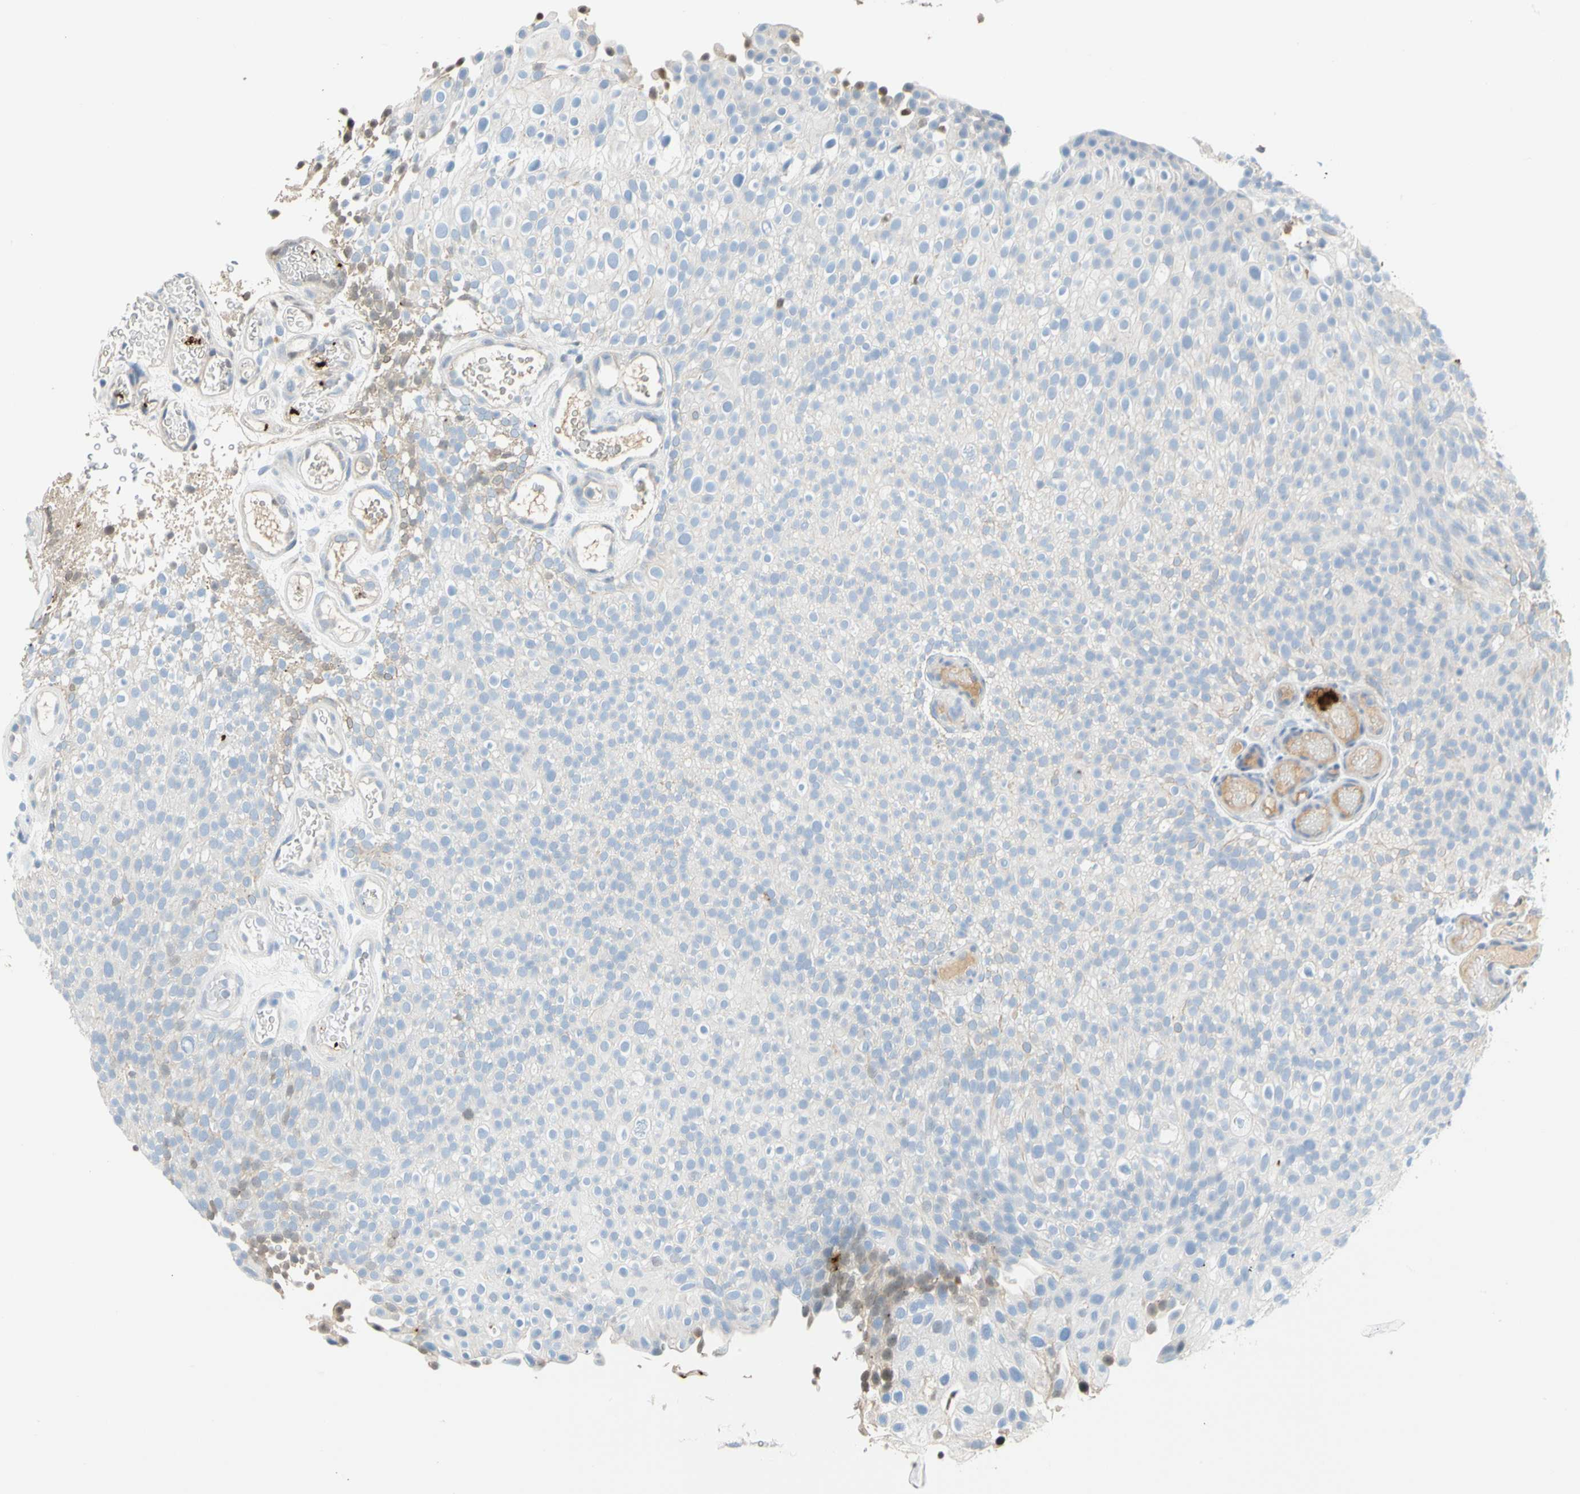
{"staining": {"intensity": "negative", "quantity": "none", "location": "none"}, "tissue": "urothelial cancer", "cell_type": "Tumor cells", "image_type": "cancer", "snomed": [{"axis": "morphology", "description": "Urothelial carcinoma, Low grade"}, {"axis": "topography", "description": "Urinary bladder"}], "caption": "Micrograph shows no significant protein positivity in tumor cells of low-grade urothelial carcinoma.", "gene": "PPBP", "patient": {"sex": "male", "age": 78}}